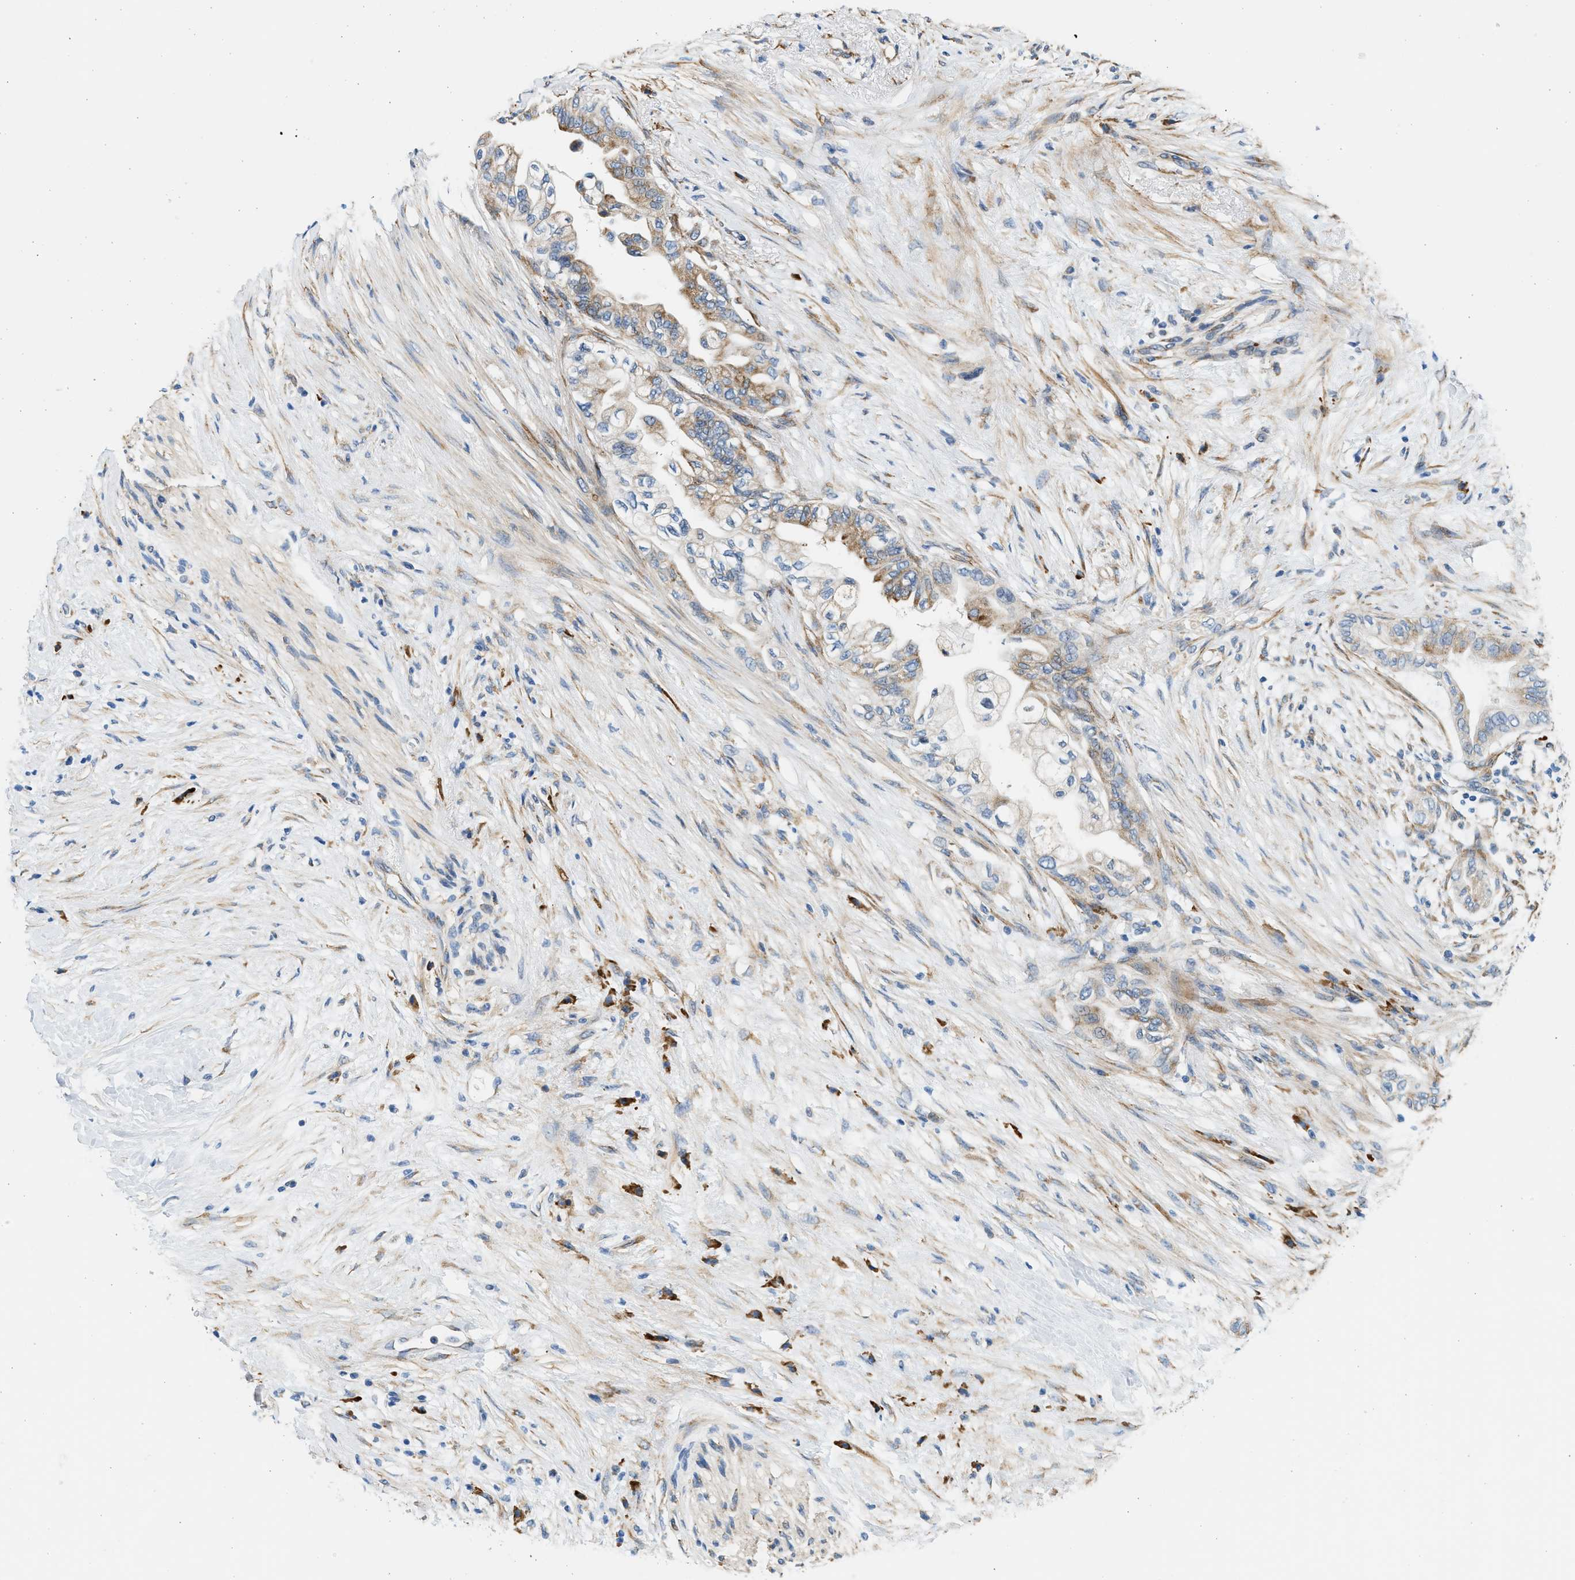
{"staining": {"intensity": "weak", "quantity": ">75%", "location": "cytoplasmic/membranous"}, "tissue": "pancreatic cancer", "cell_type": "Tumor cells", "image_type": "cancer", "snomed": [{"axis": "morphology", "description": "Normal tissue, NOS"}, {"axis": "morphology", "description": "Adenocarcinoma, NOS"}, {"axis": "topography", "description": "Pancreas"}, {"axis": "topography", "description": "Duodenum"}], "caption": "Protein expression analysis of human pancreatic cancer reveals weak cytoplasmic/membranous positivity in approximately >75% of tumor cells.", "gene": "CNTN6", "patient": {"sex": "female", "age": 60}}